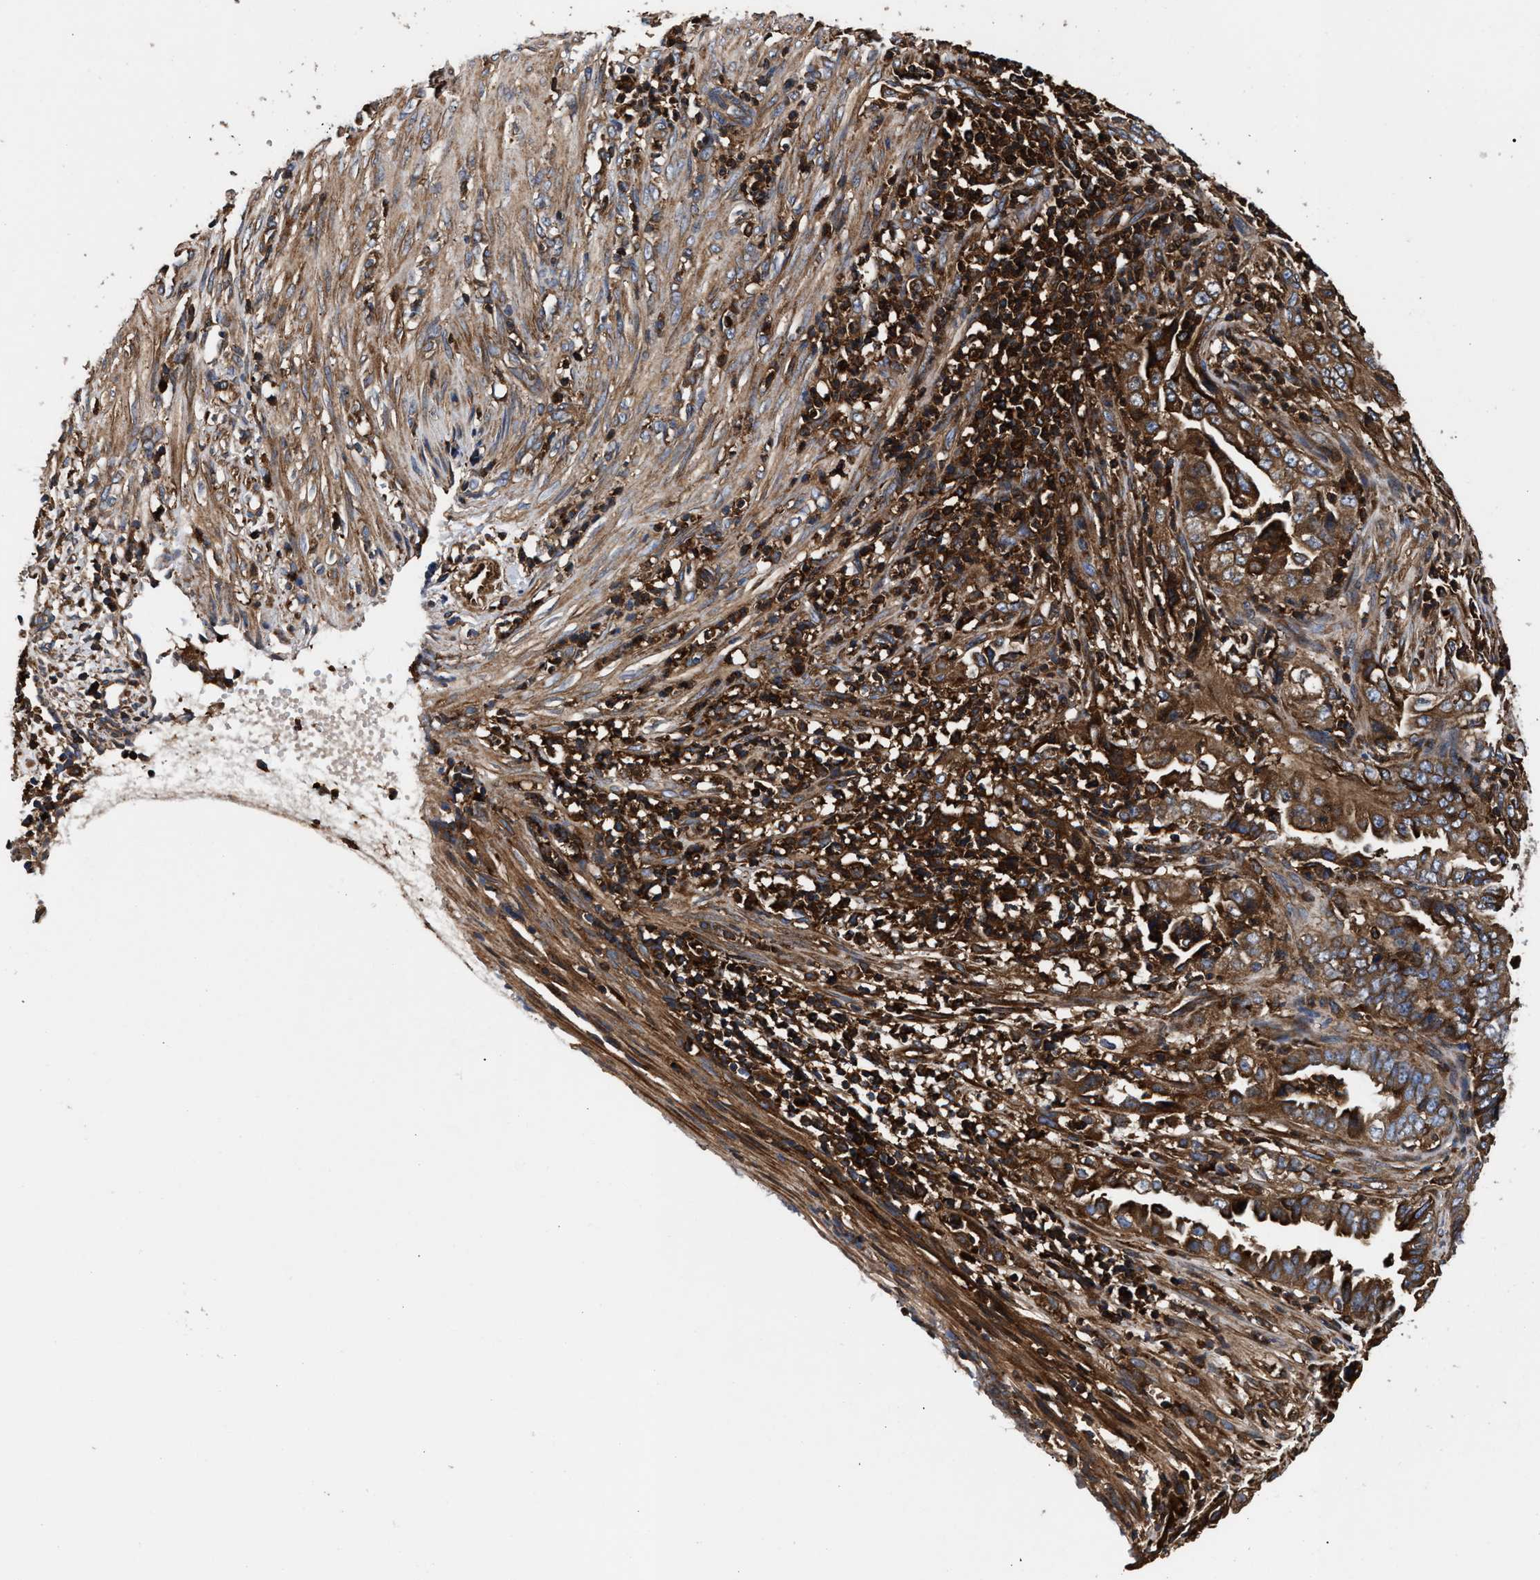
{"staining": {"intensity": "strong", "quantity": ">75%", "location": "cytoplasmic/membranous"}, "tissue": "endometrial cancer", "cell_type": "Tumor cells", "image_type": "cancer", "snomed": [{"axis": "morphology", "description": "Adenocarcinoma, NOS"}, {"axis": "topography", "description": "Endometrium"}], "caption": "Immunohistochemical staining of adenocarcinoma (endometrial) shows strong cytoplasmic/membranous protein expression in about >75% of tumor cells. Immunohistochemistry (ihc) stains the protein of interest in brown and the nuclei are stained blue.", "gene": "KYAT1", "patient": {"sex": "female", "age": 51}}